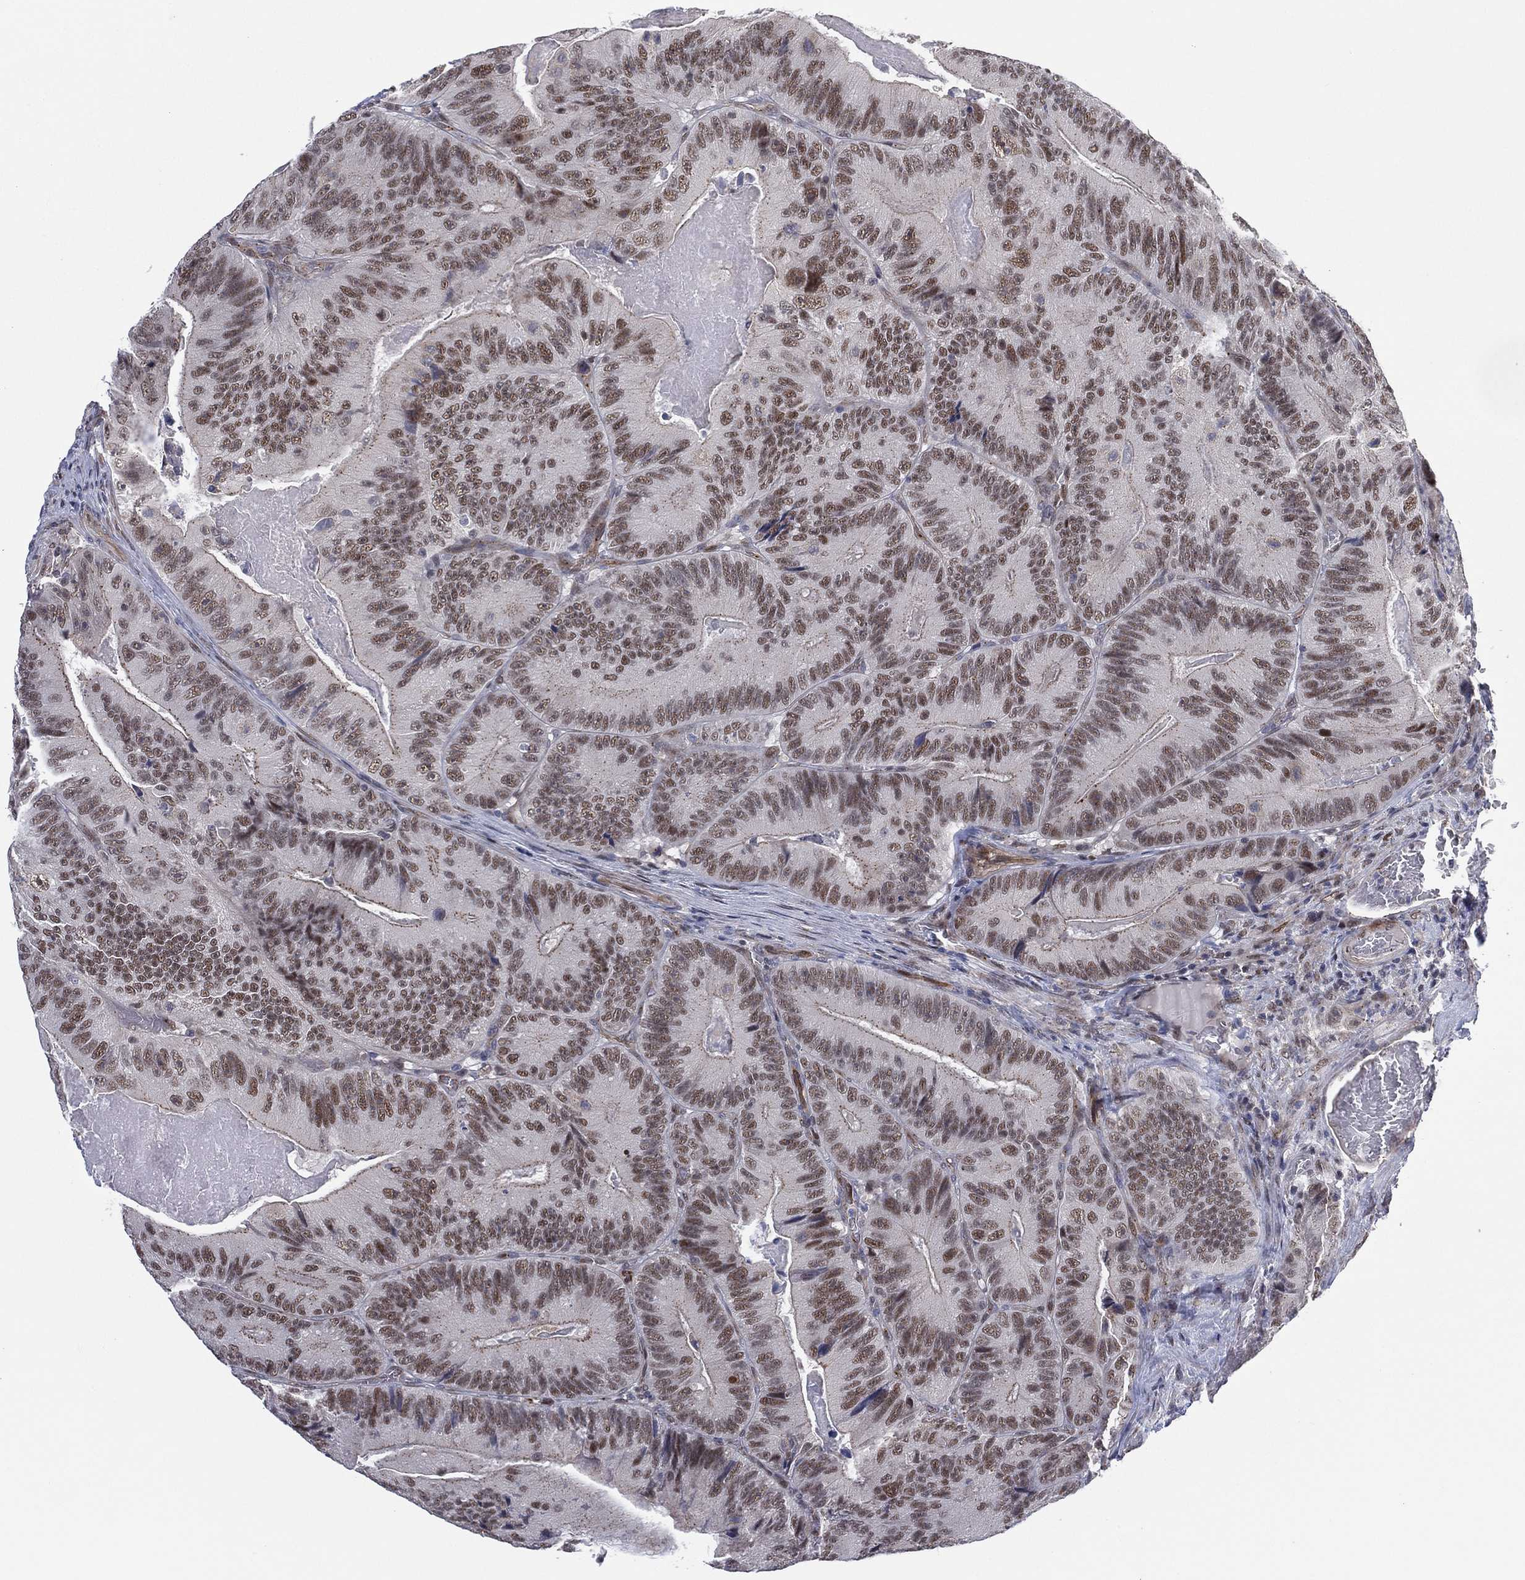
{"staining": {"intensity": "moderate", "quantity": ">75%", "location": "nuclear"}, "tissue": "colorectal cancer", "cell_type": "Tumor cells", "image_type": "cancer", "snomed": [{"axis": "morphology", "description": "Adenocarcinoma, NOS"}, {"axis": "topography", "description": "Colon"}], "caption": "Colorectal cancer stained with DAB (3,3'-diaminobenzidine) immunohistochemistry (IHC) reveals medium levels of moderate nuclear staining in about >75% of tumor cells.", "gene": "GSE1", "patient": {"sex": "female", "age": 86}}